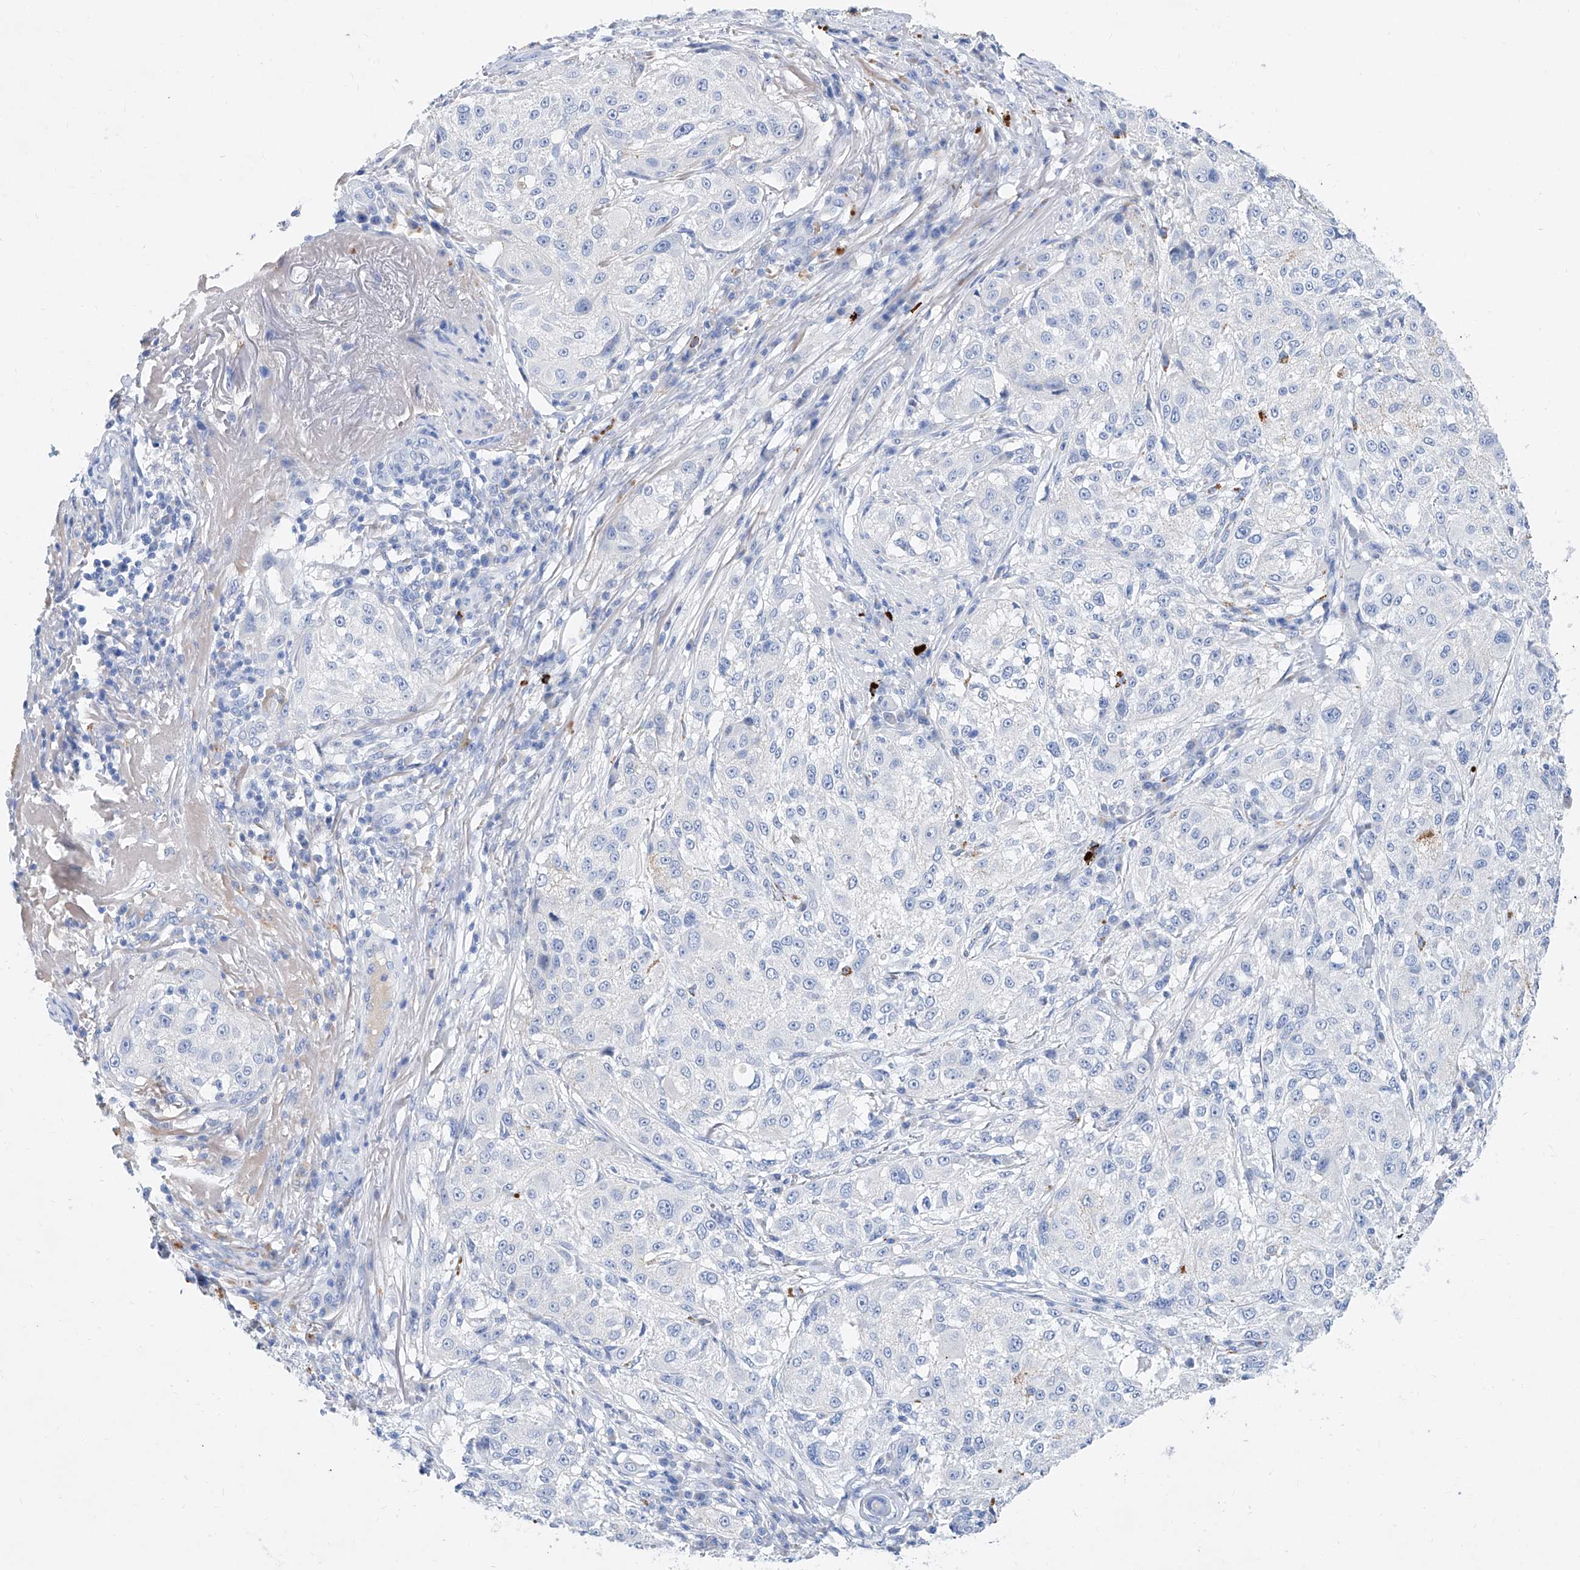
{"staining": {"intensity": "negative", "quantity": "none", "location": "none"}, "tissue": "melanoma", "cell_type": "Tumor cells", "image_type": "cancer", "snomed": [{"axis": "morphology", "description": "Necrosis, NOS"}, {"axis": "morphology", "description": "Malignant melanoma, NOS"}, {"axis": "topography", "description": "Skin"}], "caption": "IHC image of neoplastic tissue: melanoma stained with DAB (3,3'-diaminobenzidine) exhibits no significant protein expression in tumor cells.", "gene": "SLC25A29", "patient": {"sex": "female", "age": 87}}